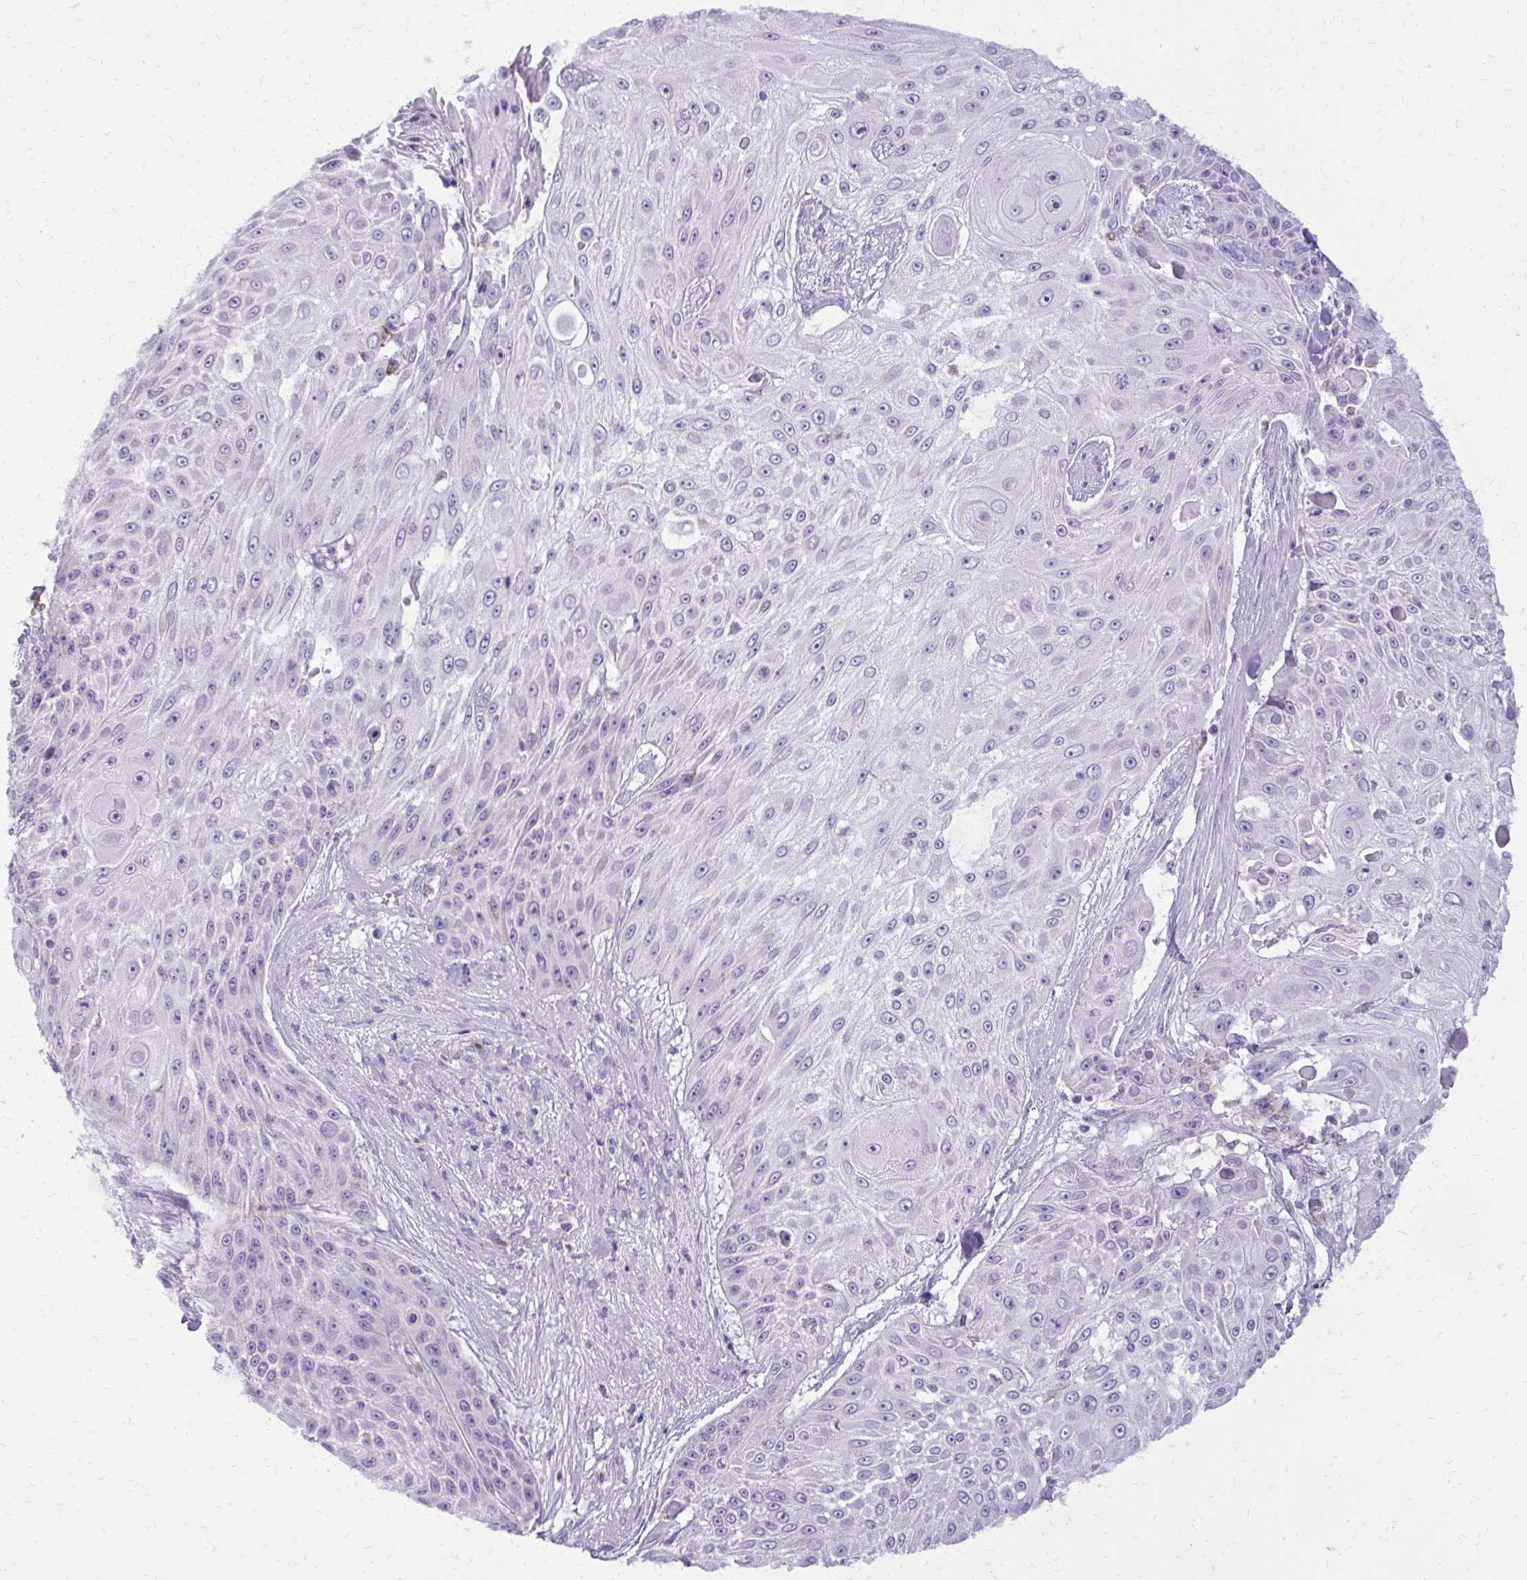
{"staining": {"intensity": "negative", "quantity": "none", "location": "none"}, "tissue": "skin cancer", "cell_type": "Tumor cells", "image_type": "cancer", "snomed": [{"axis": "morphology", "description": "Squamous cell carcinoma, NOS"}, {"axis": "topography", "description": "Skin"}], "caption": "Immunohistochemical staining of human skin cancer displays no significant positivity in tumor cells.", "gene": "CAT", "patient": {"sex": "female", "age": 86}}